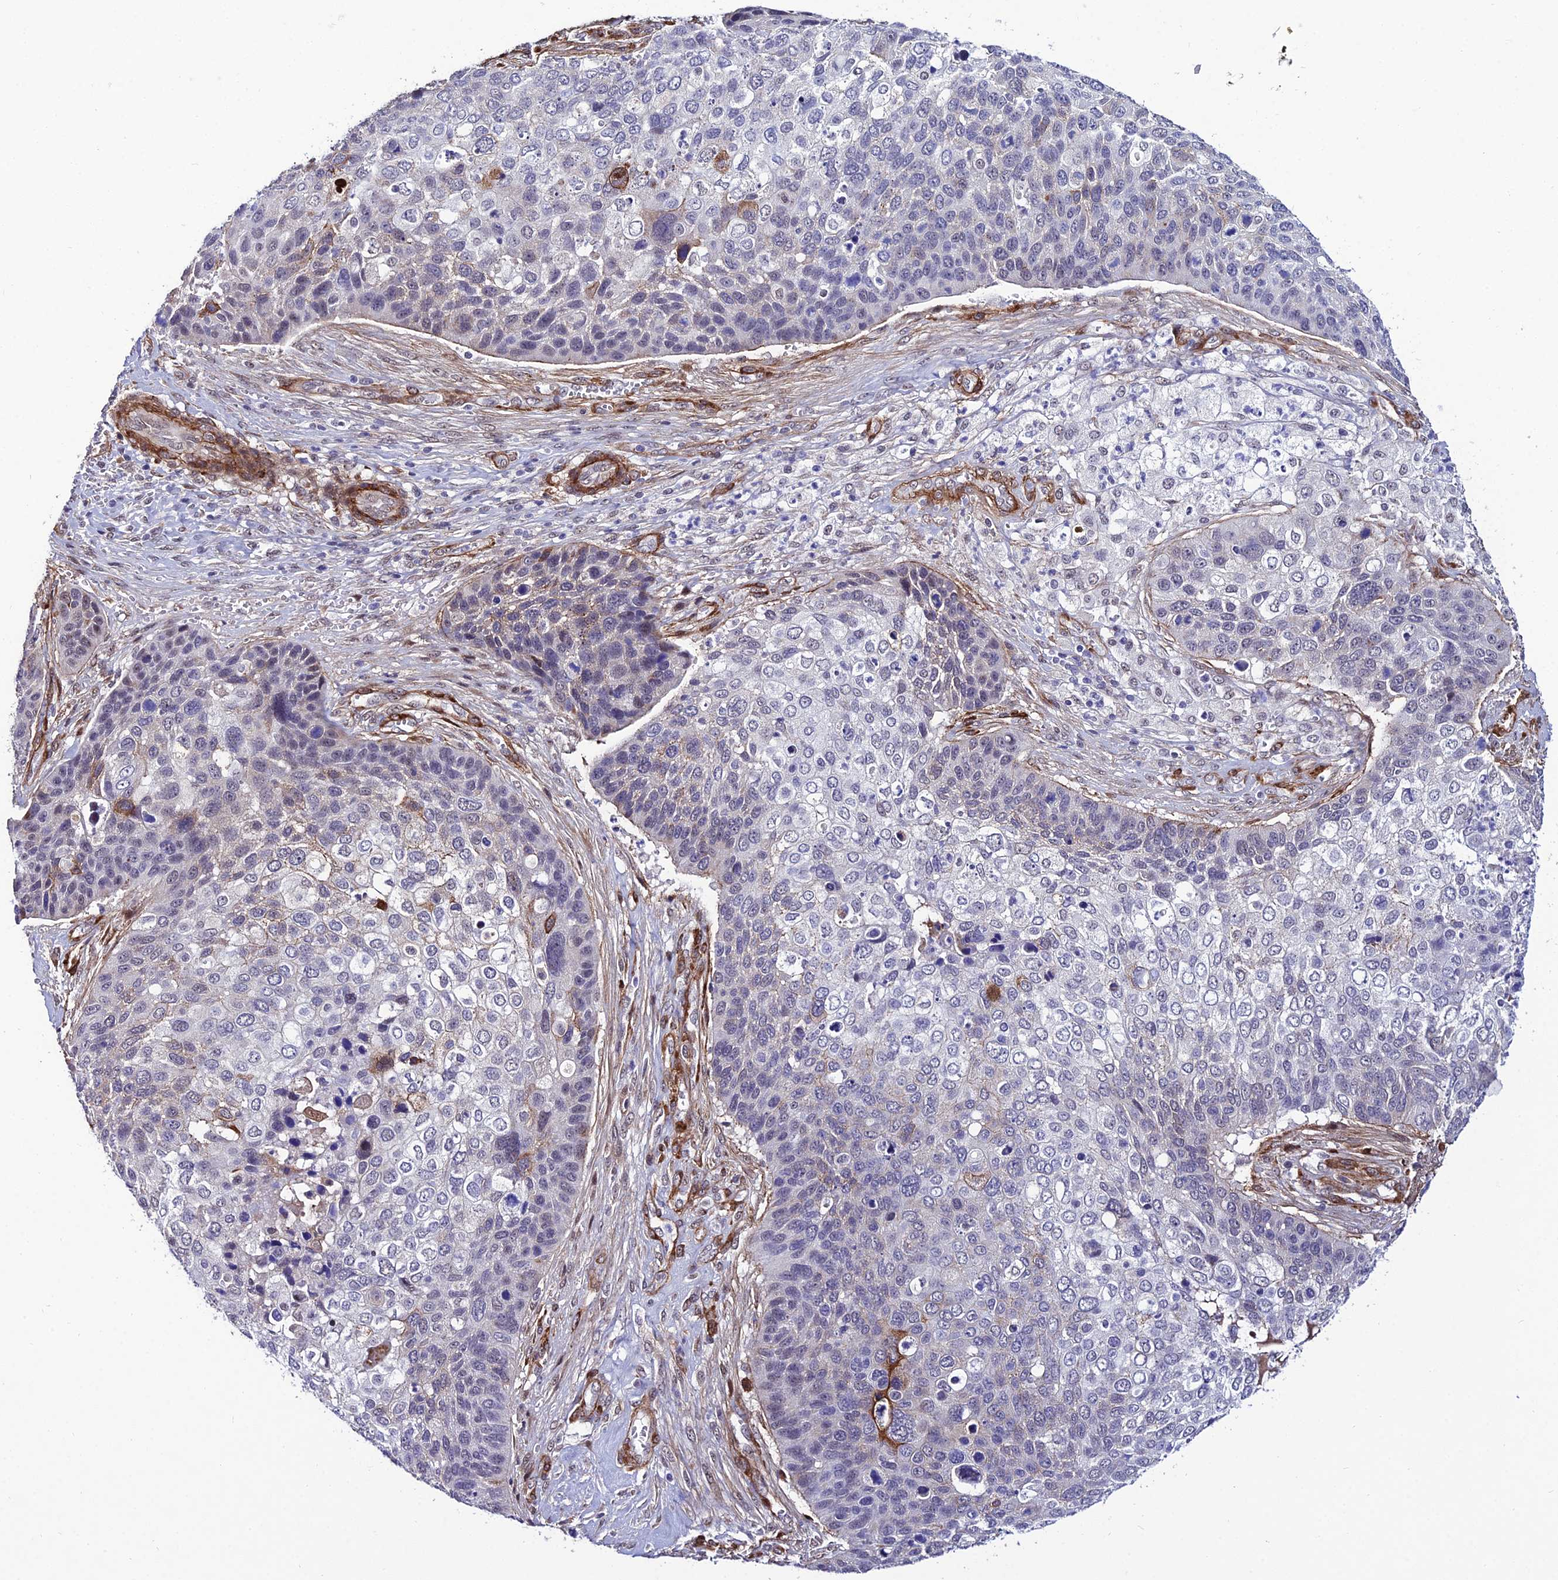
{"staining": {"intensity": "strong", "quantity": "<25%", "location": "cytoplasmic/membranous"}, "tissue": "skin cancer", "cell_type": "Tumor cells", "image_type": "cancer", "snomed": [{"axis": "morphology", "description": "Basal cell carcinoma"}, {"axis": "topography", "description": "Skin"}], "caption": "Immunohistochemical staining of skin cancer reveals medium levels of strong cytoplasmic/membranous positivity in about <25% of tumor cells.", "gene": "SYT15", "patient": {"sex": "female", "age": 74}}